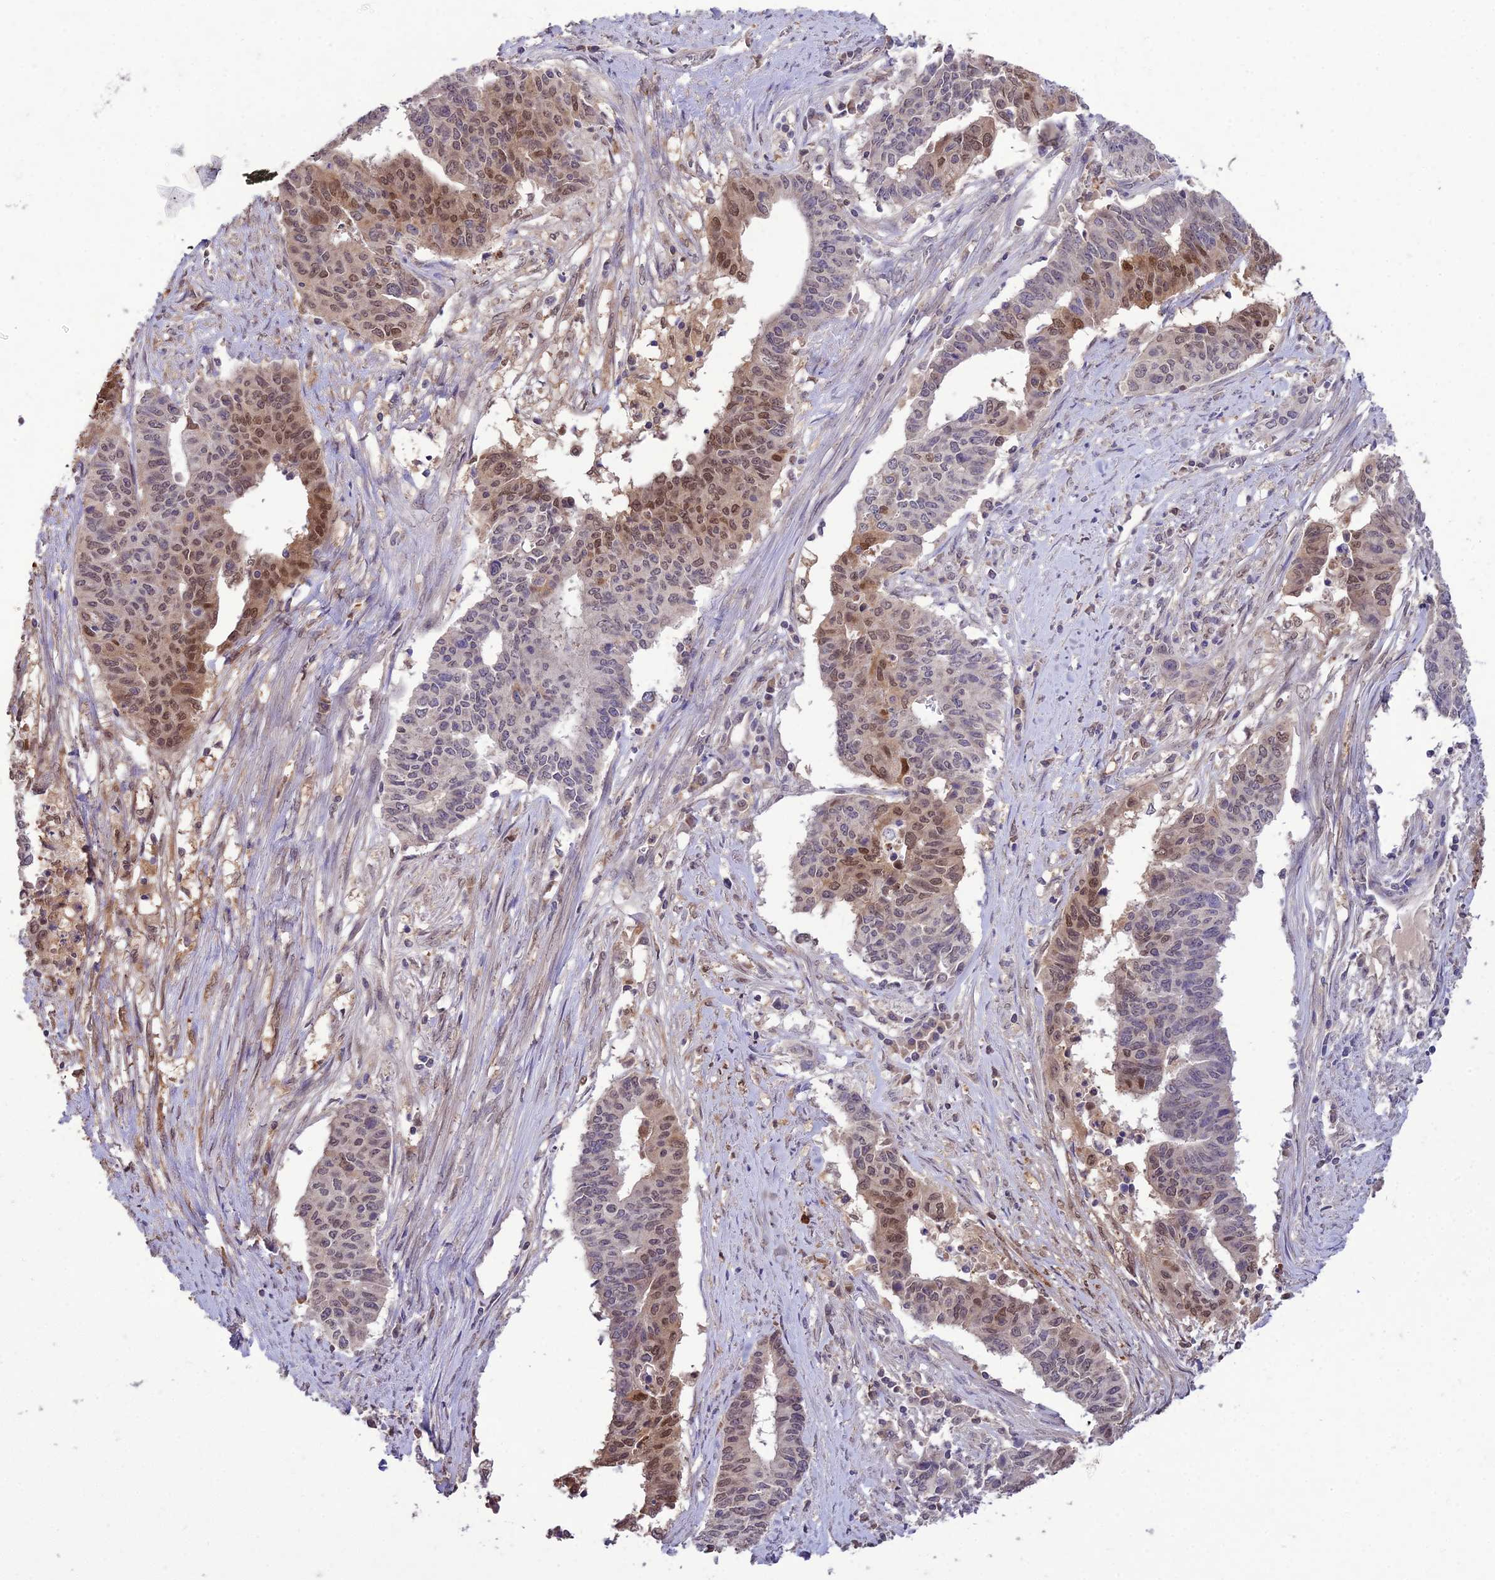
{"staining": {"intensity": "moderate", "quantity": "25%-75%", "location": "nuclear"}, "tissue": "endometrial cancer", "cell_type": "Tumor cells", "image_type": "cancer", "snomed": [{"axis": "morphology", "description": "Adenocarcinoma, NOS"}, {"axis": "topography", "description": "Endometrium"}], "caption": "Immunohistochemical staining of adenocarcinoma (endometrial) reveals medium levels of moderate nuclear protein expression in approximately 25%-75% of tumor cells.", "gene": "PGK1", "patient": {"sex": "female", "age": 59}}